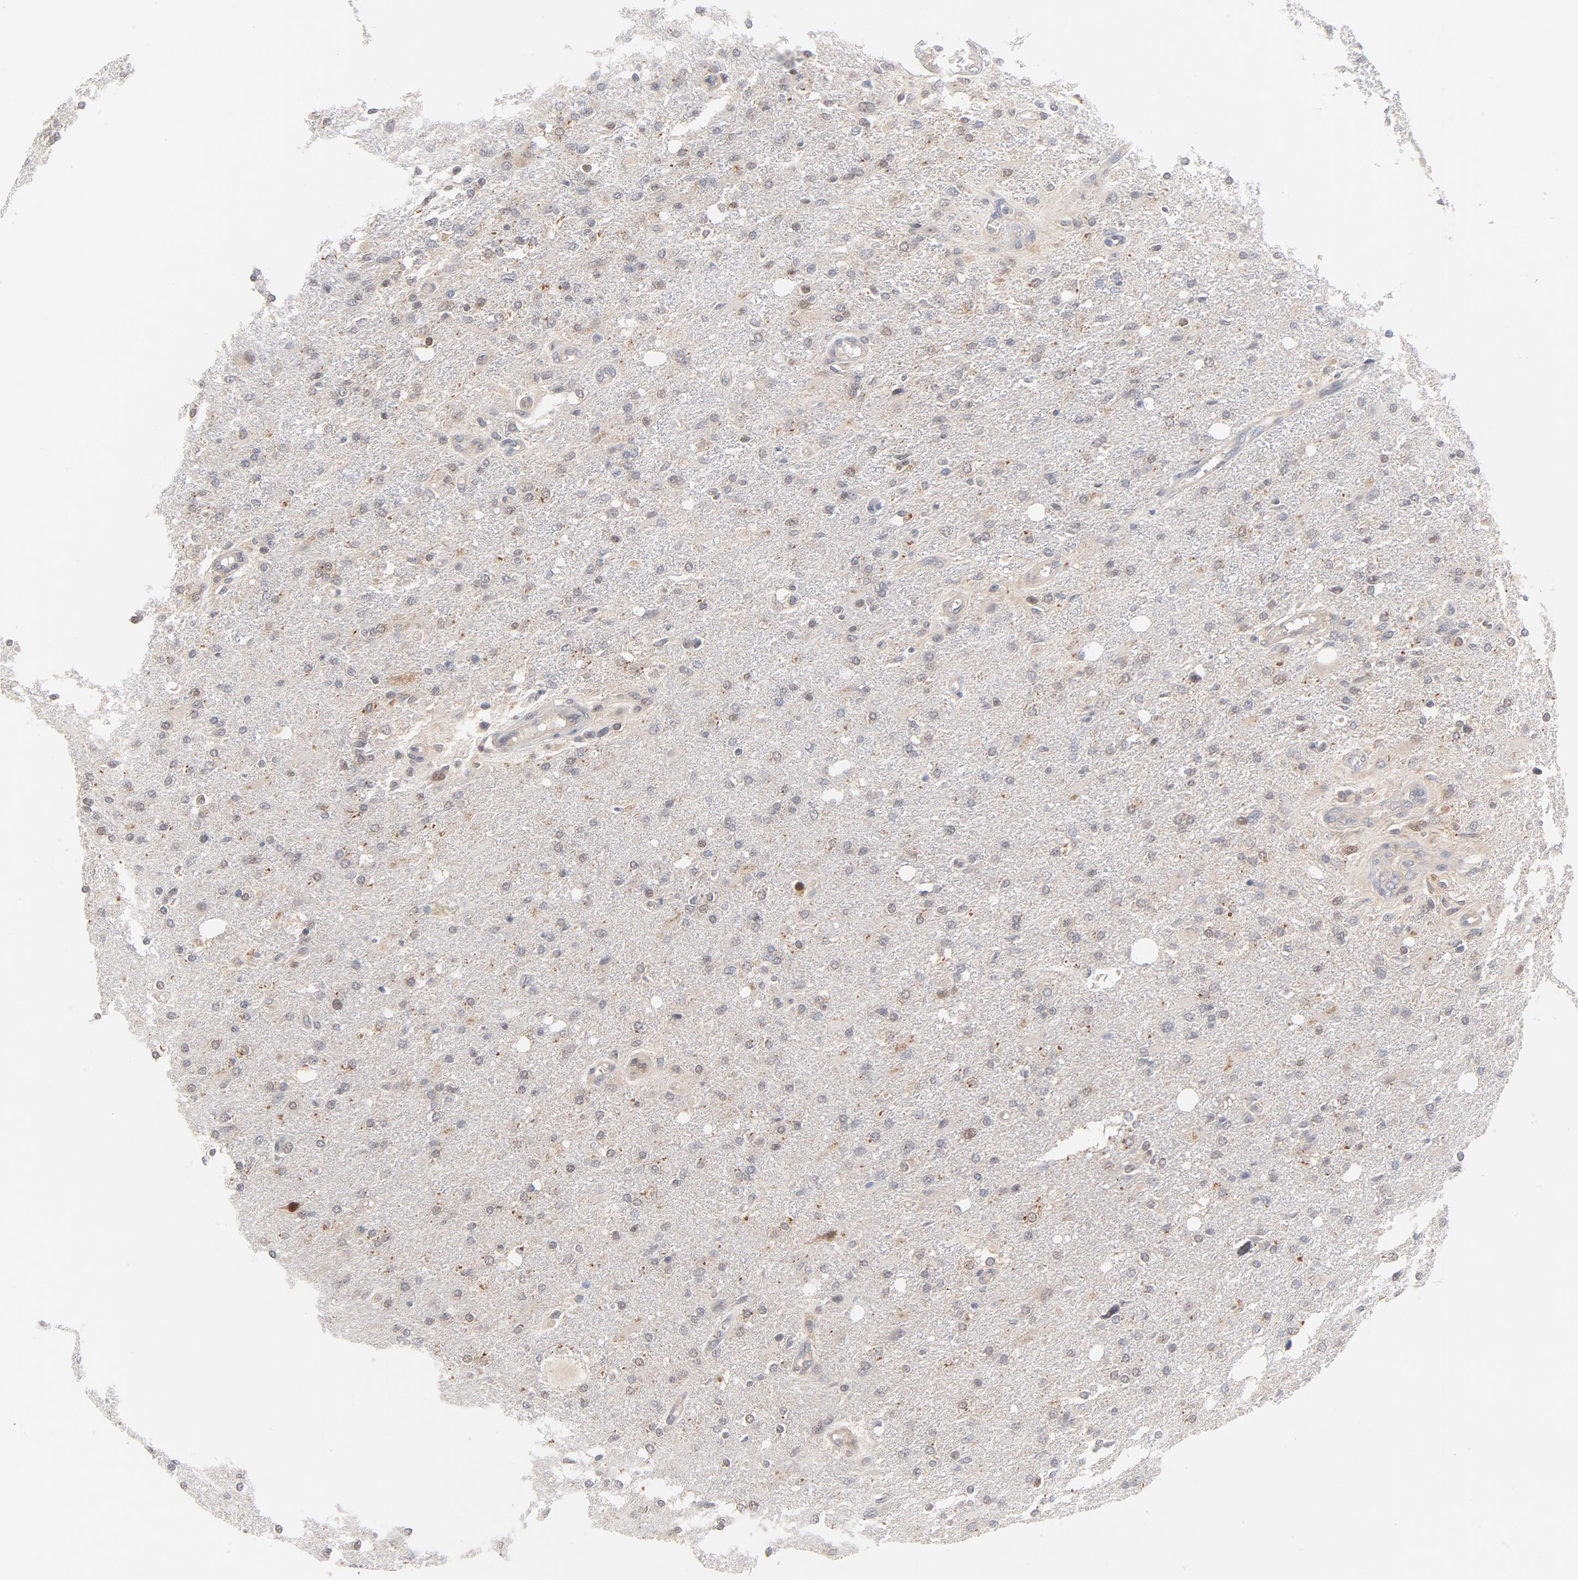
{"staining": {"intensity": "weak", "quantity": "<25%", "location": "nuclear"}, "tissue": "glioma", "cell_type": "Tumor cells", "image_type": "cancer", "snomed": [{"axis": "morphology", "description": "Glioma, malignant, High grade"}, {"axis": "topography", "description": "Cerebral cortex"}], "caption": "There is no significant expression in tumor cells of high-grade glioma (malignant).", "gene": "UBL4A", "patient": {"sex": "male", "age": 76}}